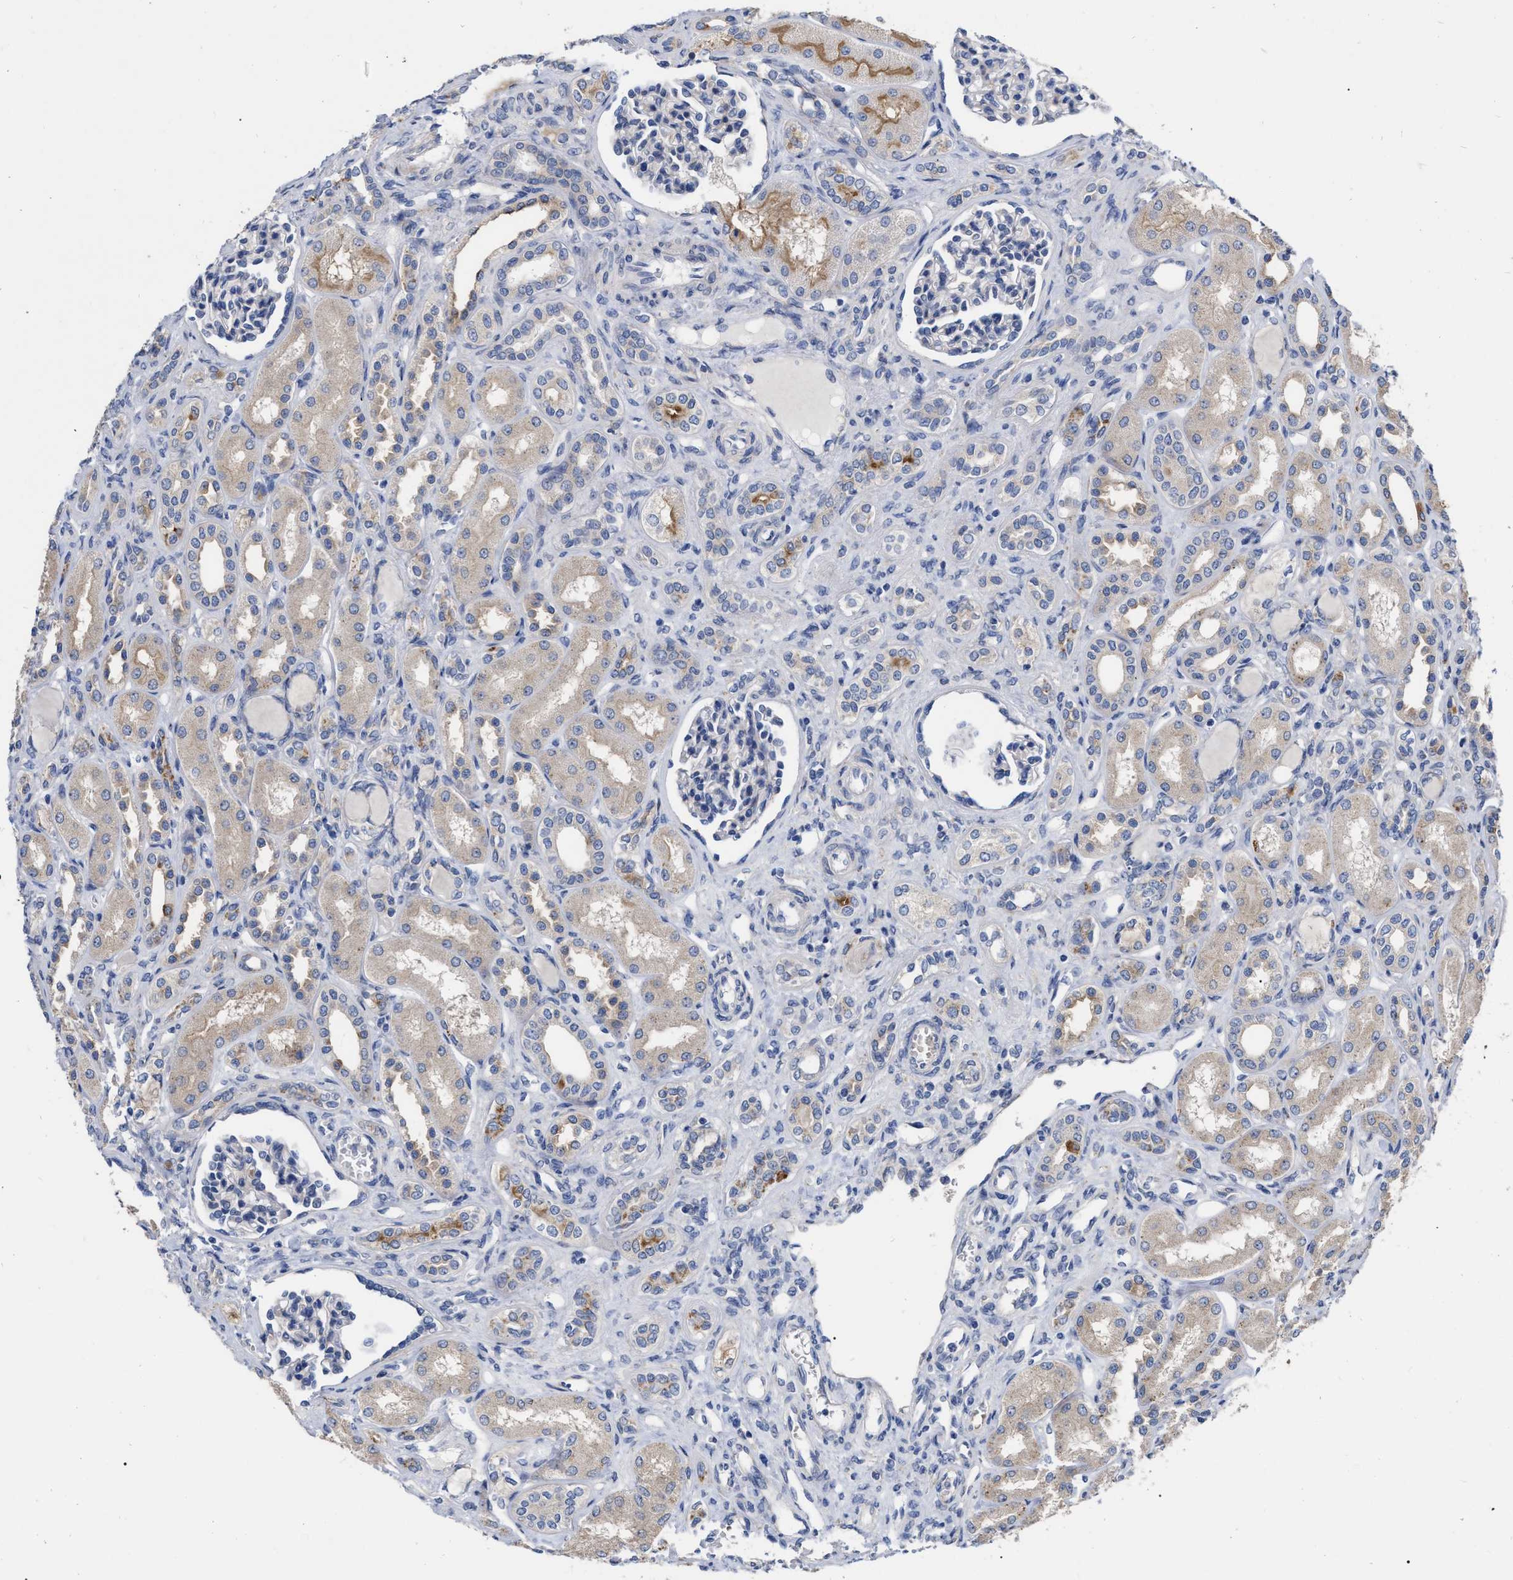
{"staining": {"intensity": "negative", "quantity": "none", "location": "none"}, "tissue": "kidney", "cell_type": "Cells in glomeruli", "image_type": "normal", "snomed": [{"axis": "morphology", "description": "Normal tissue, NOS"}, {"axis": "topography", "description": "Kidney"}], "caption": "Immunohistochemistry photomicrograph of benign human kidney stained for a protein (brown), which exhibits no positivity in cells in glomeruli.", "gene": "MLST8", "patient": {"sex": "male", "age": 7}}